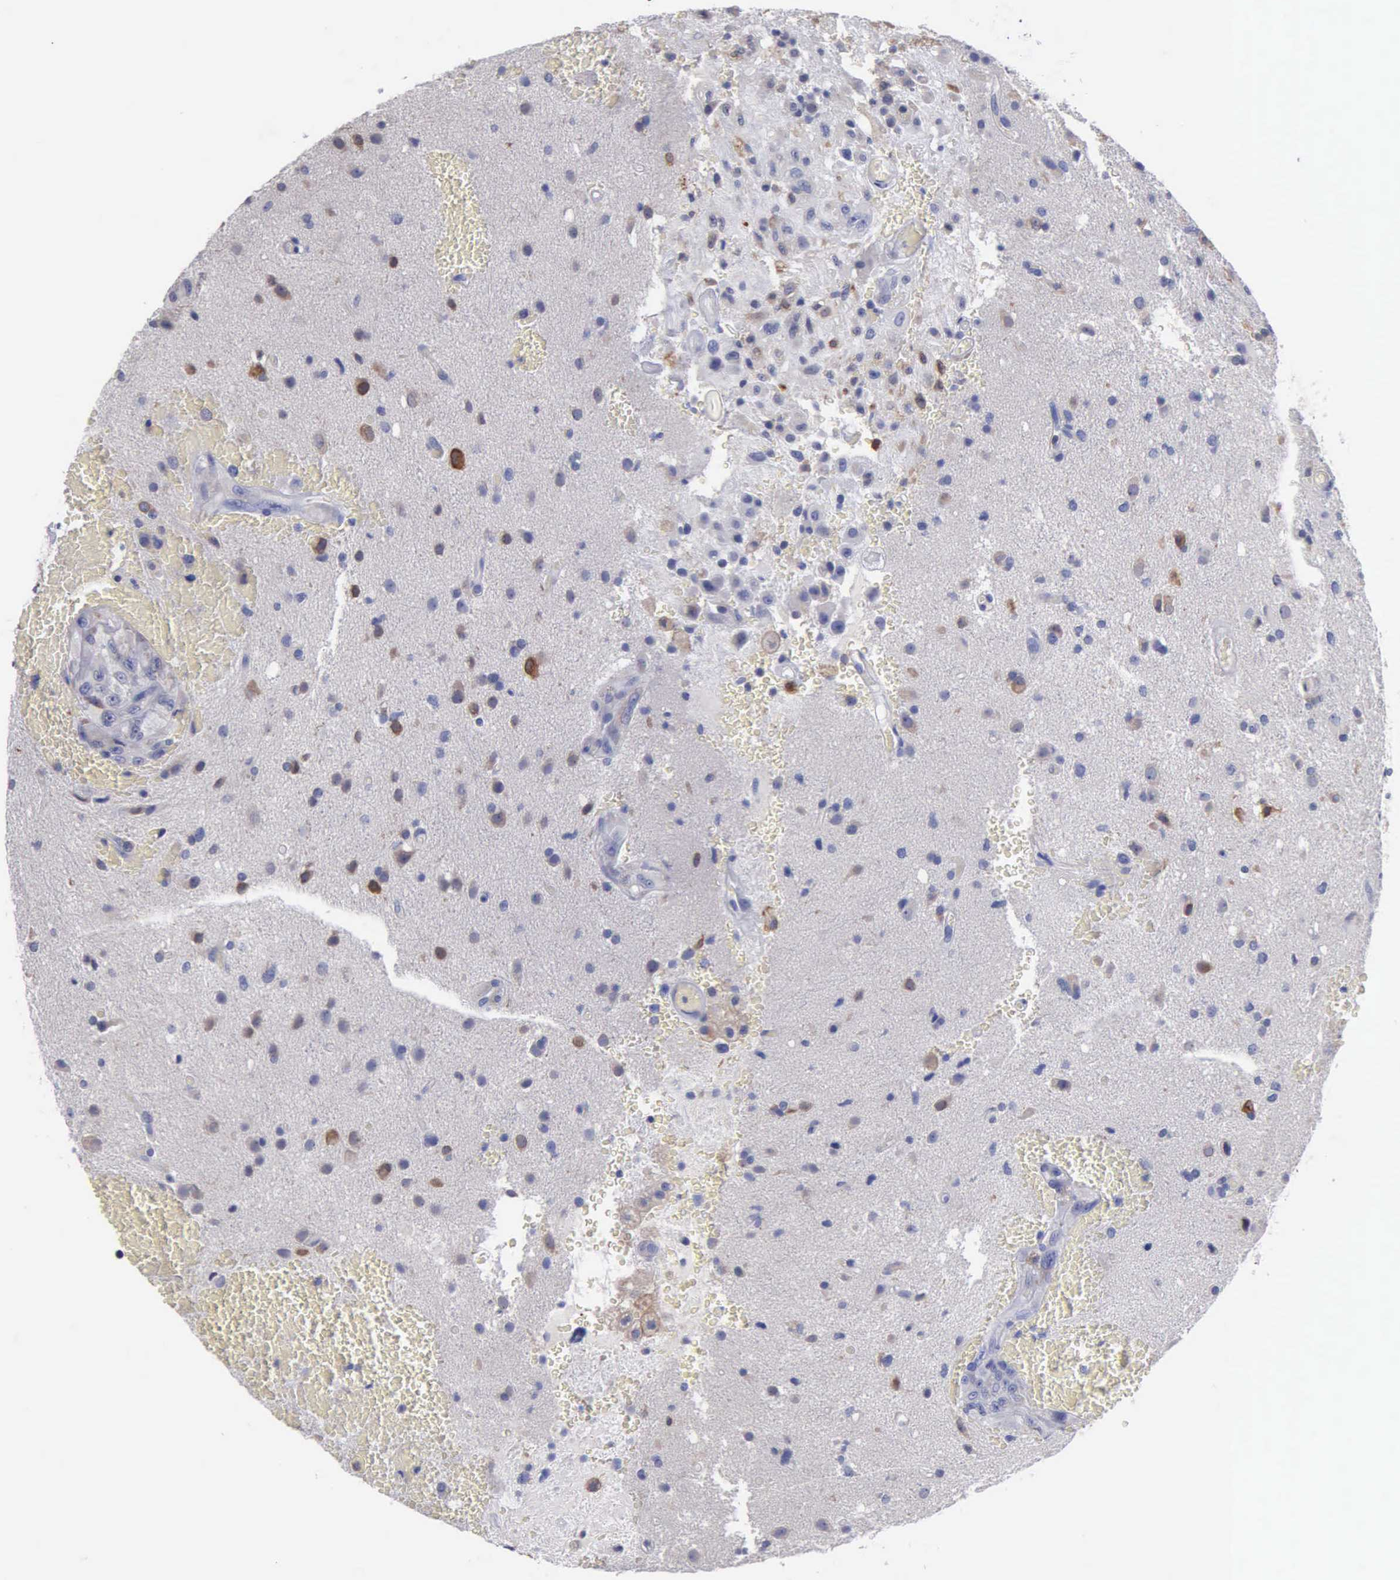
{"staining": {"intensity": "negative", "quantity": "none", "location": "none"}, "tissue": "glioma", "cell_type": "Tumor cells", "image_type": "cancer", "snomed": [{"axis": "morphology", "description": "Glioma, malignant, High grade"}, {"axis": "topography", "description": "Brain"}], "caption": "IHC histopathology image of neoplastic tissue: malignant high-grade glioma stained with DAB reveals no significant protein positivity in tumor cells.", "gene": "PTGS2", "patient": {"sex": "male", "age": 48}}